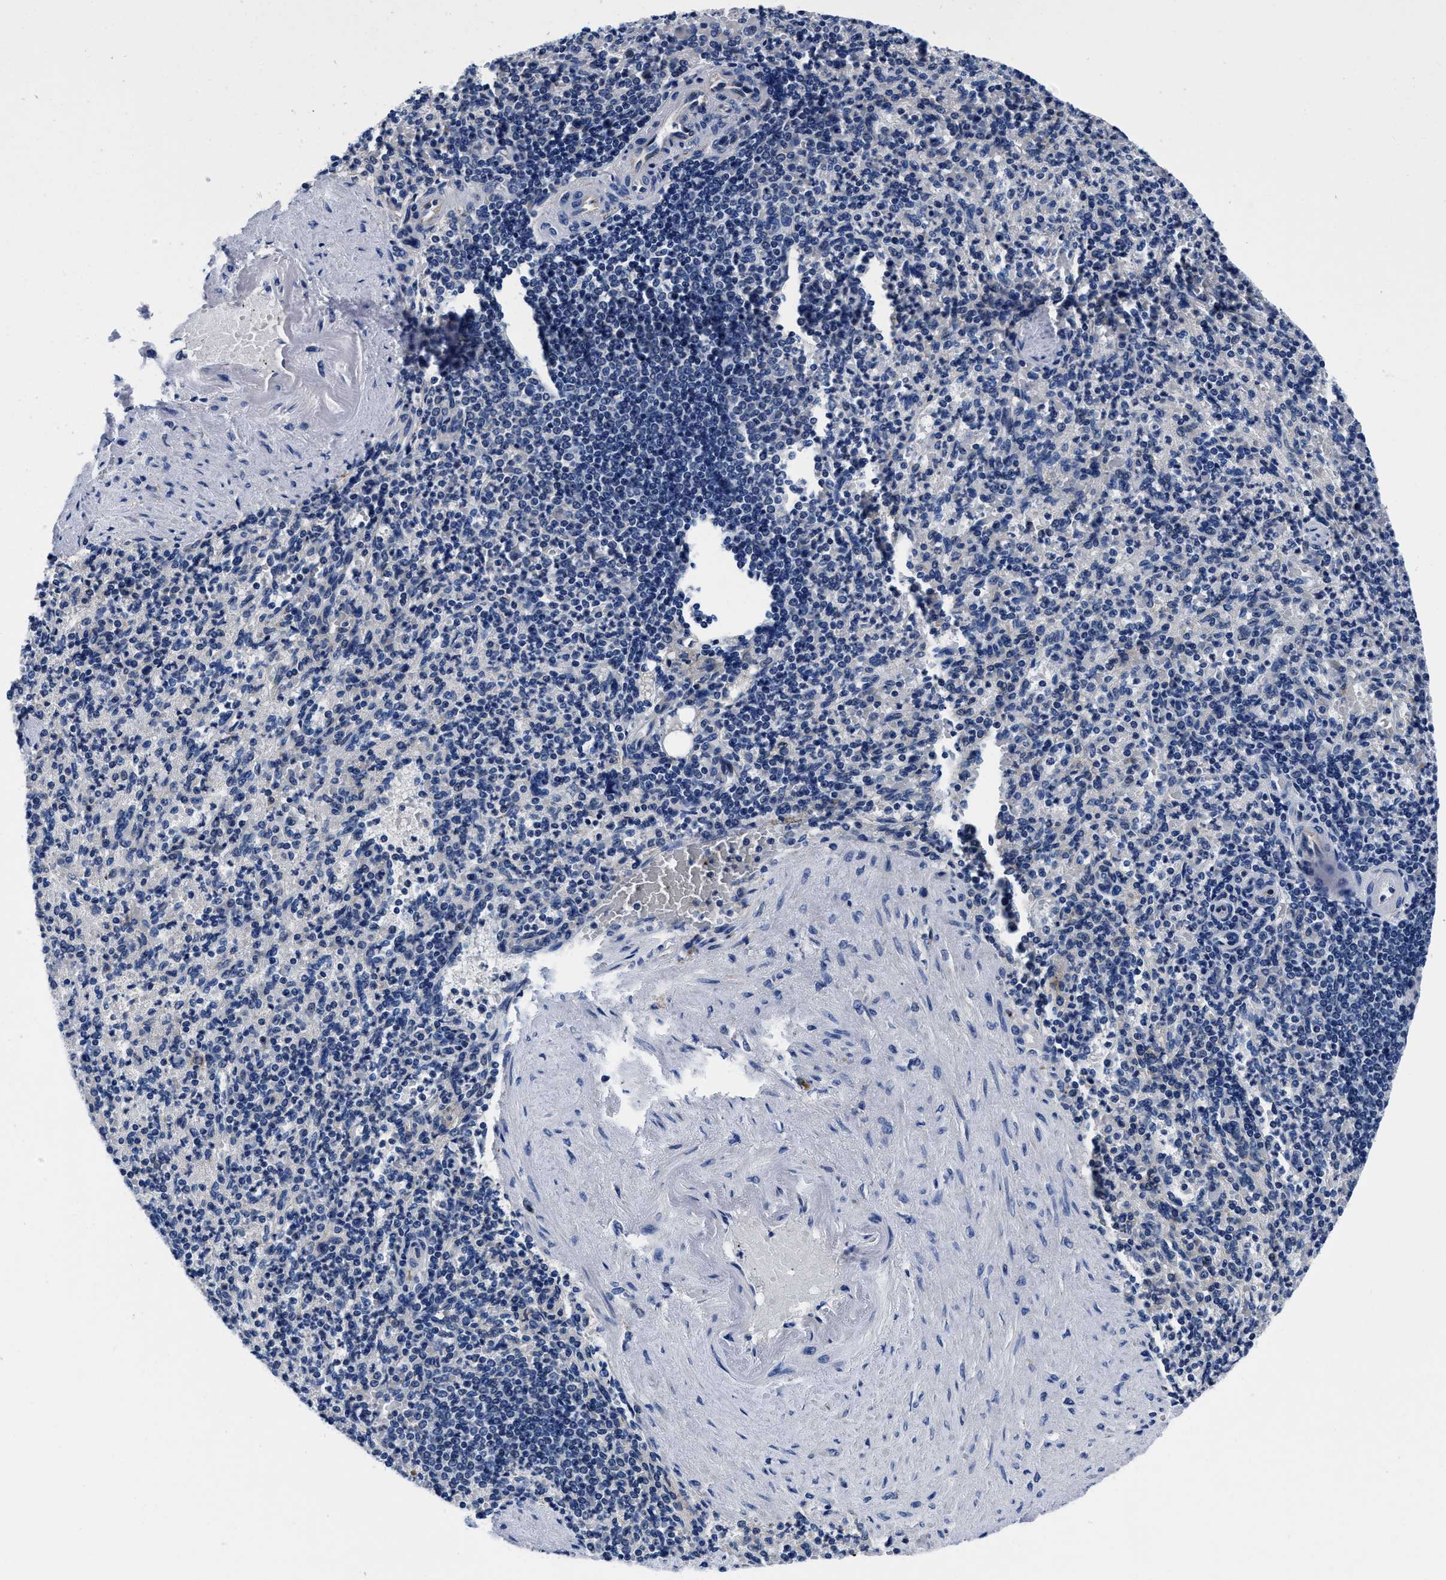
{"staining": {"intensity": "negative", "quantity": "none", "location": "none"}, "tissue": "spleen", "cell_type": "Cells in red pulp", "image_type": "normal", "snomed": [{"axis": "morphology", "description": "Normal tissue, NOS"}, {"axis": "topography", "description": "Spleen"}], "caption": "The image displays no significant staining in cells in red pulp of spleen. (IHC, brightfield microscopy, high magnification).", "gene": "SLC35F1", "patient": {"sex": "female", "age": 74}}